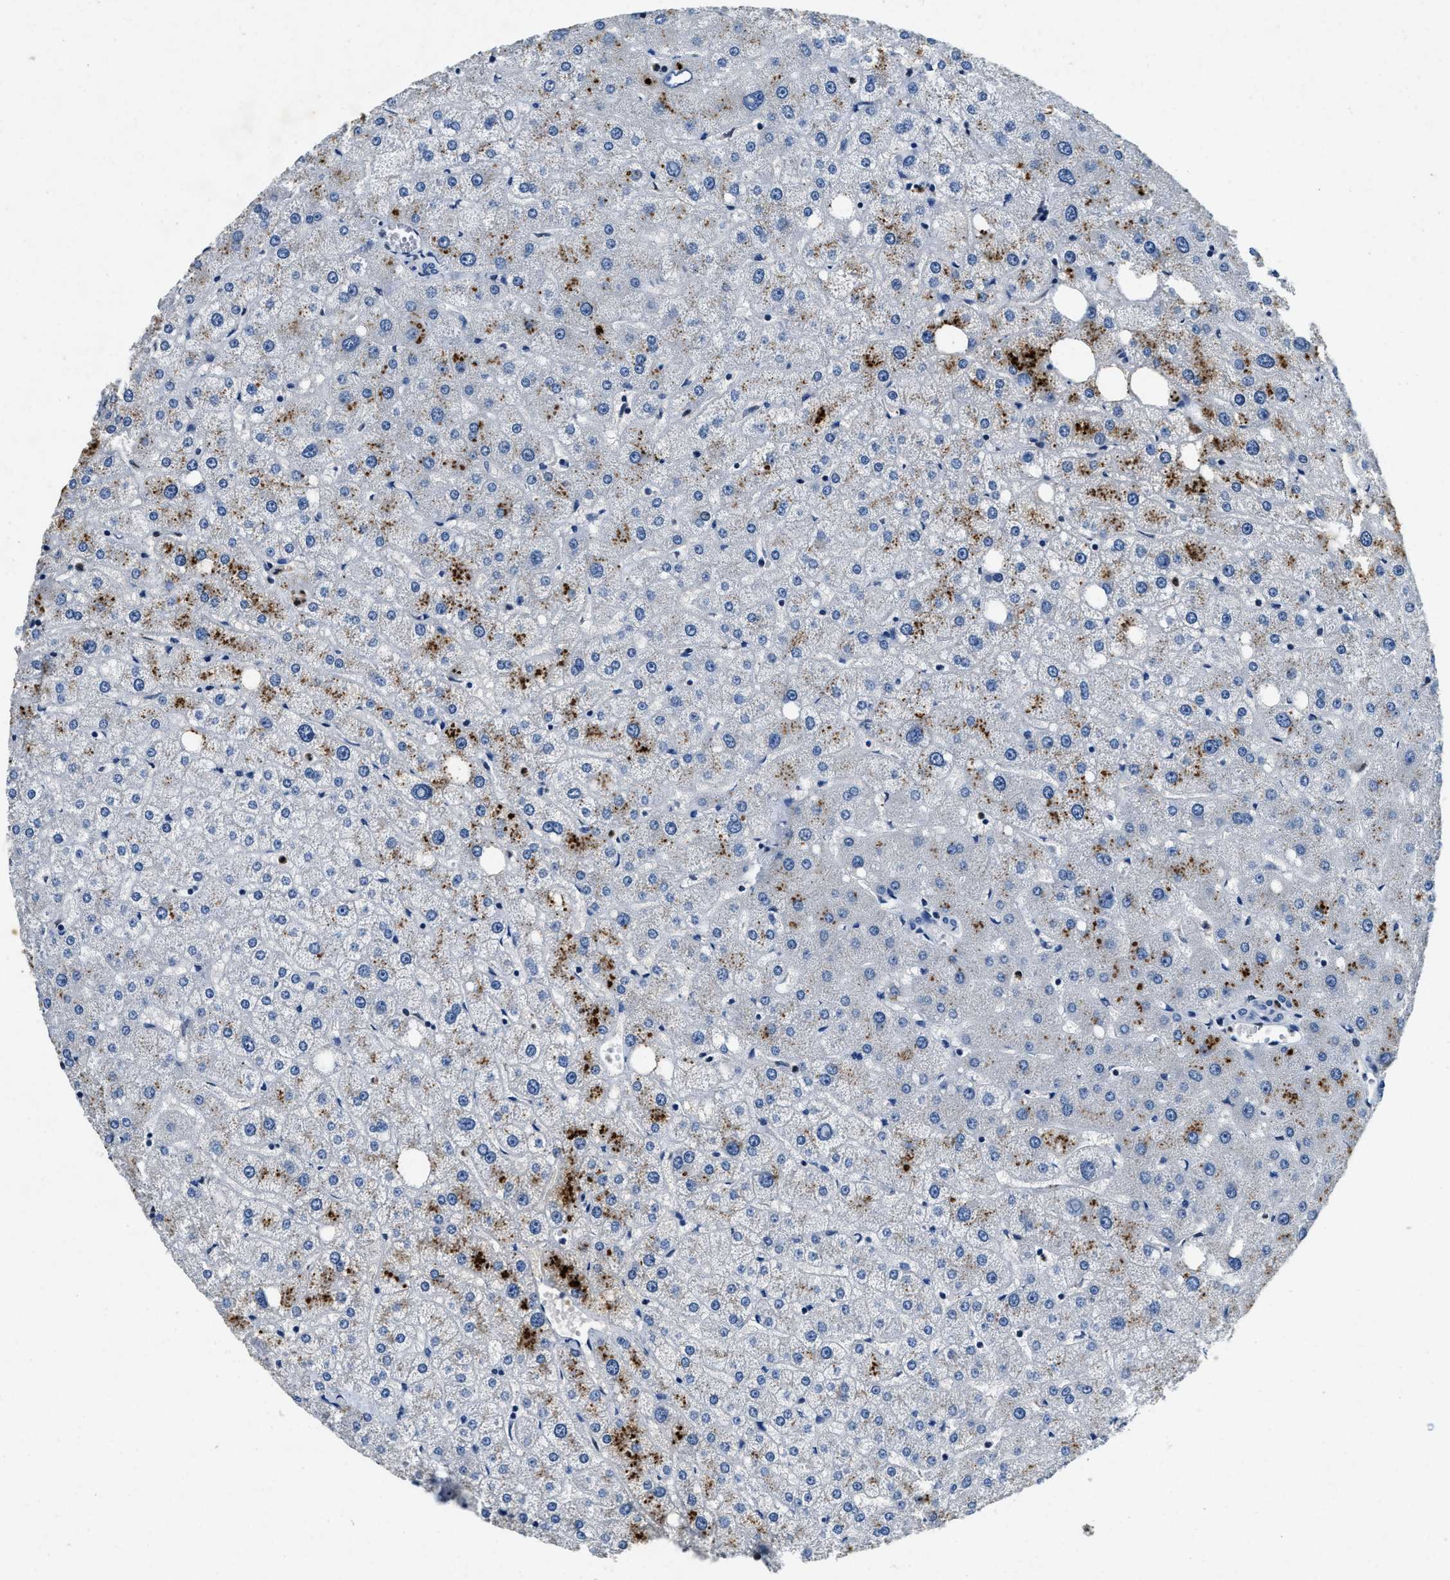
{"staining": {"intensity": "negative", "quantity": "none", "location": "none"}, "tissue": "liver", "cell_type": "Cholangiocytes", "image_type": "normal", "snomed": [{"axis": "morphology", "description": "Normal tissue, NOS"}, {"axis": "topography", "description": "Liver"}], "caption": "Immunohistochemistry of unremarkable human liver displays no positivity in cholangiocytes. (DAB immunohistochemistry (IHC) visualized using brightfield microscopy, high magnification).", "gene": "ZC3HC1", "patient": {"sex": "male", "age": 73}}